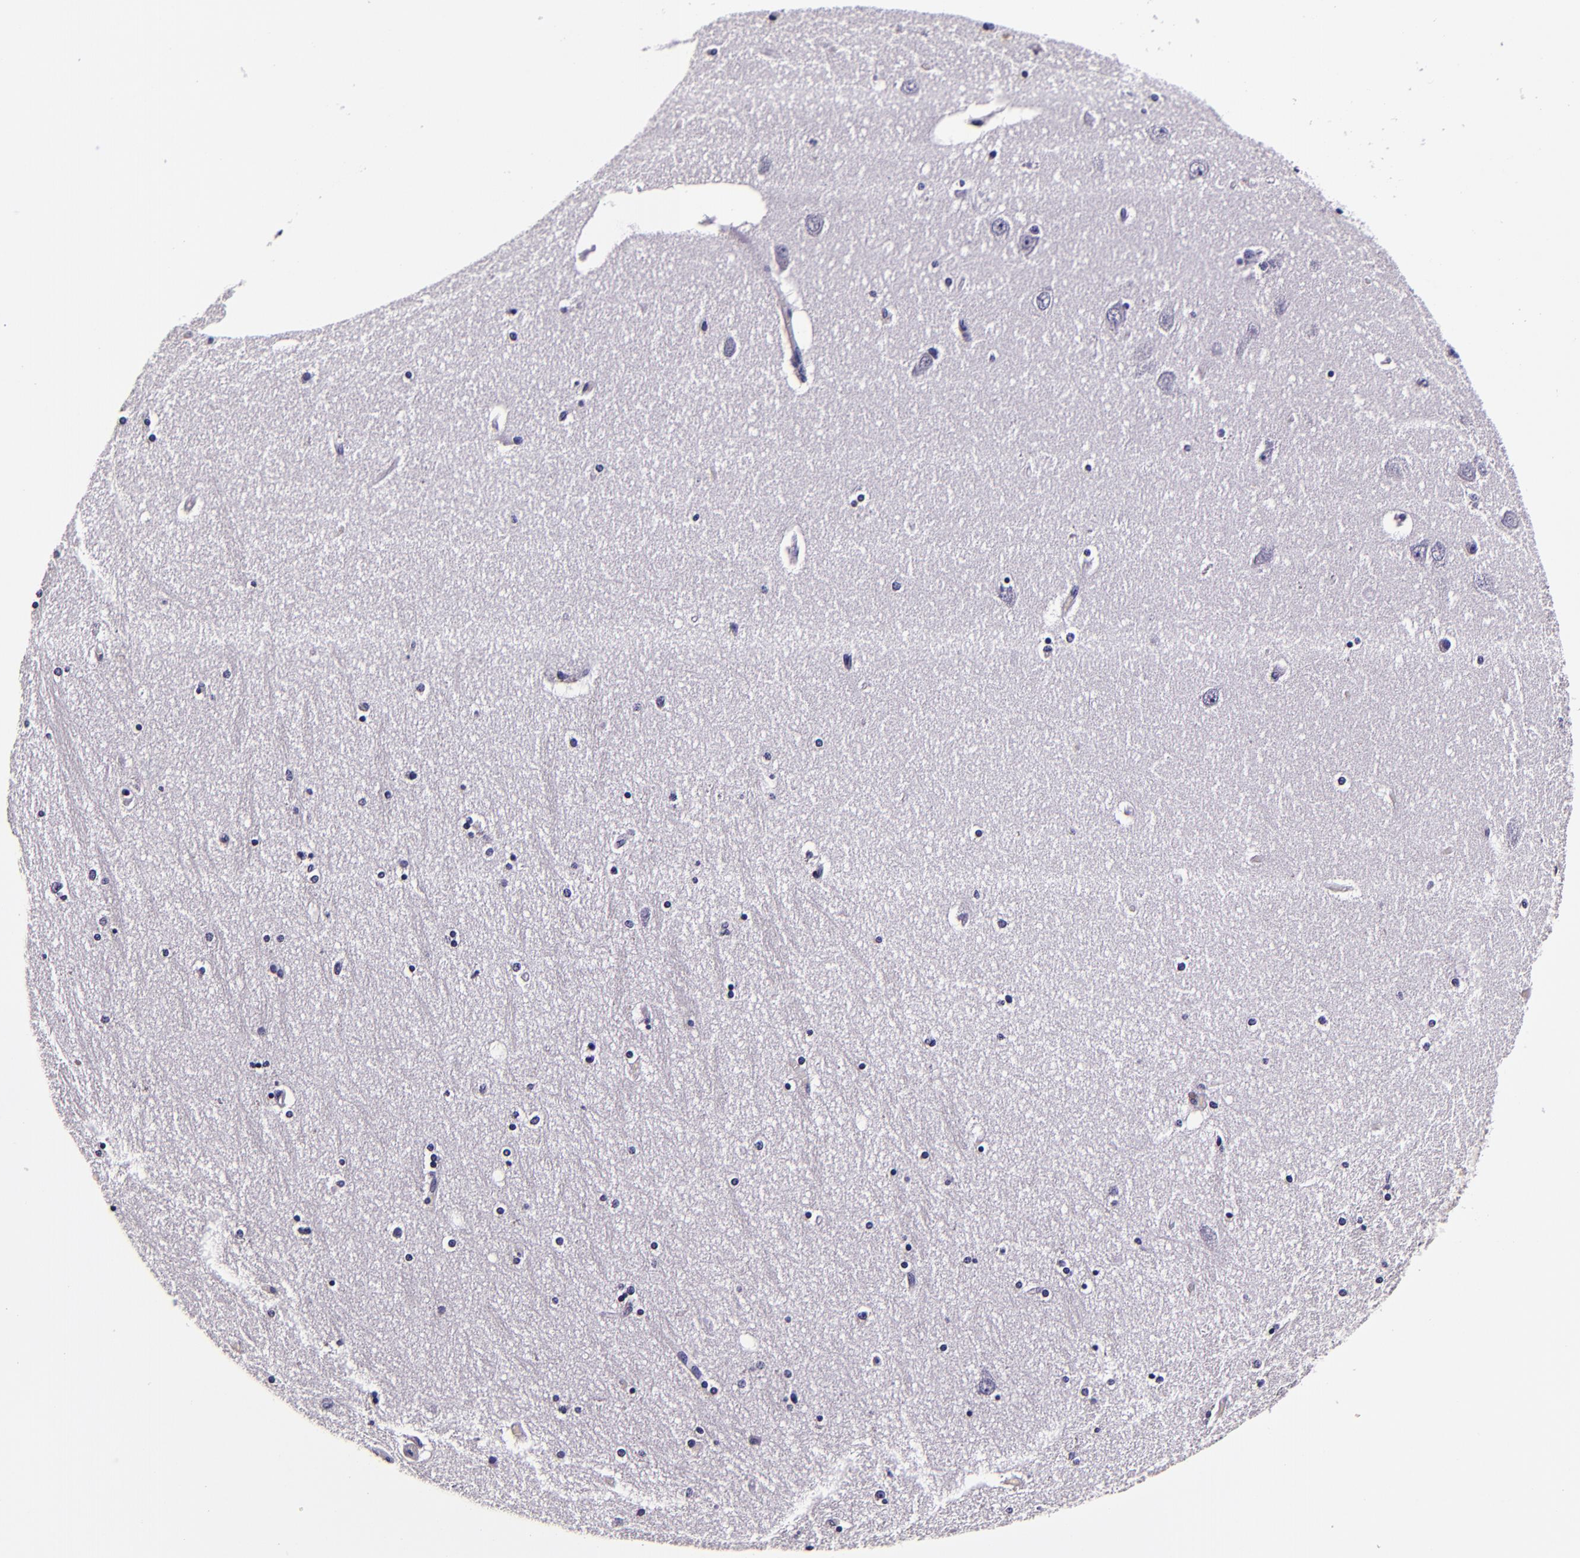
{"staining": {"intensity": "negative", "quantity": "none", "location": "none"}, "tissue": "hippocampus", "cell_type": "Glial cells", "image_type": "normal", "snomed": [{"axis": "morphology", "description": "Normal tissue, NOS"}, {"axis": "topography", "description": "Hippocampus"}], "caption": "This is a histopathology image of immunohistochemistry staining of benign hippocampus, which shows no positivity in glial cells.", "gene": "FBN1", "patient": {"sex": "female", "age": 54}}